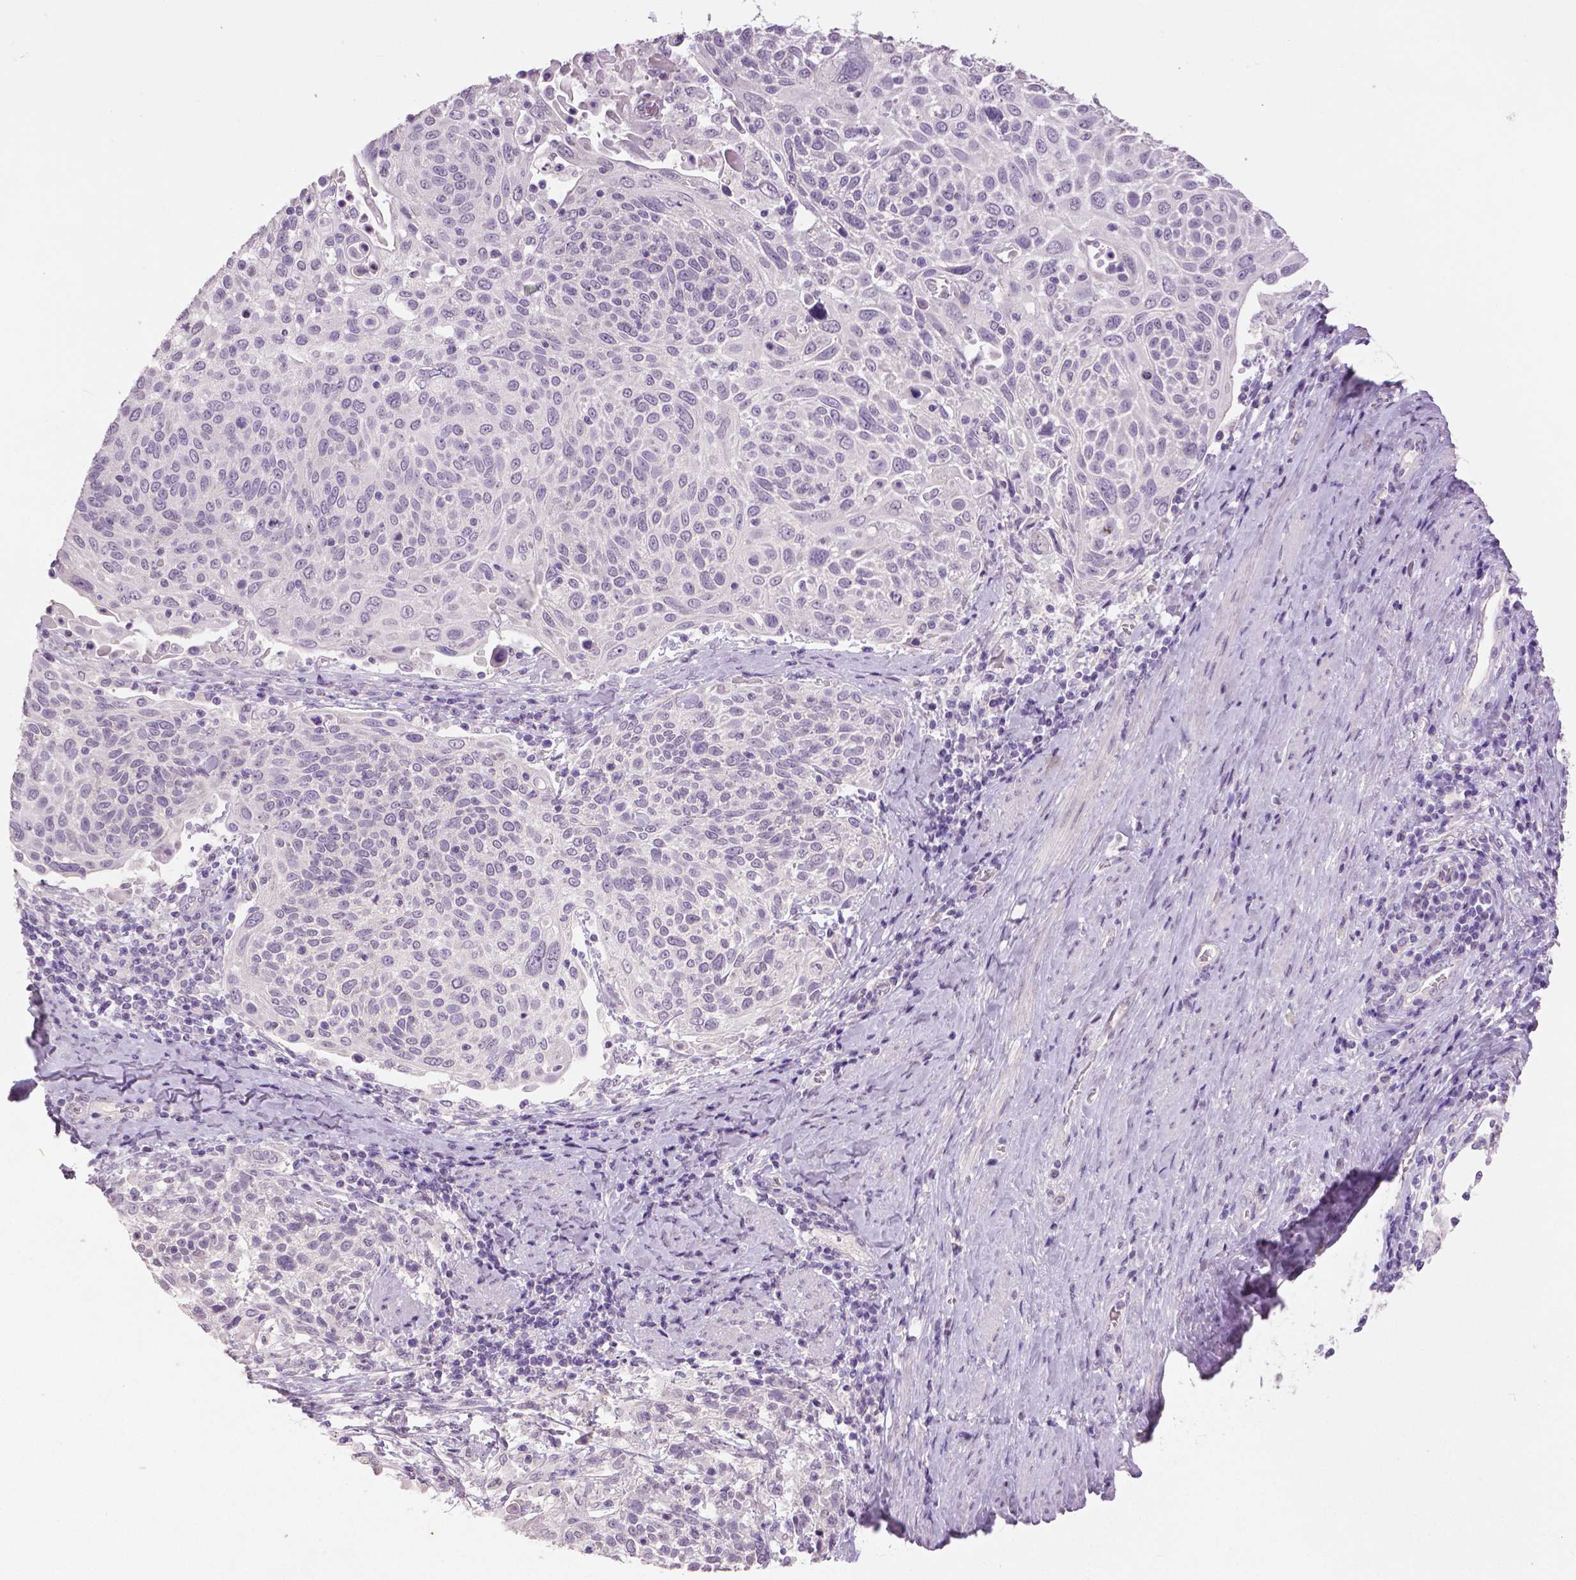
{"staining": {"intensity": "negative", "quantity": "none", "location": "none"}, "tissue": "cervical cancer", "cell_type": "Tumor cells", "image_type": "cancer", "snomed": [{"axis": "morphology", "description": "Squamous cell carcinoma, NOS"}, {"axis": "topography", "description": "Cervix"}], "caption": "Tumor cells are negative for protein expression in human squamous cell carcinoma (cervical). (Brightfield microscopy of DAB immunohistochemistry at high magnification).", "gene": "GRIN2A", "patient": {"sex": "female", "age": 61}}